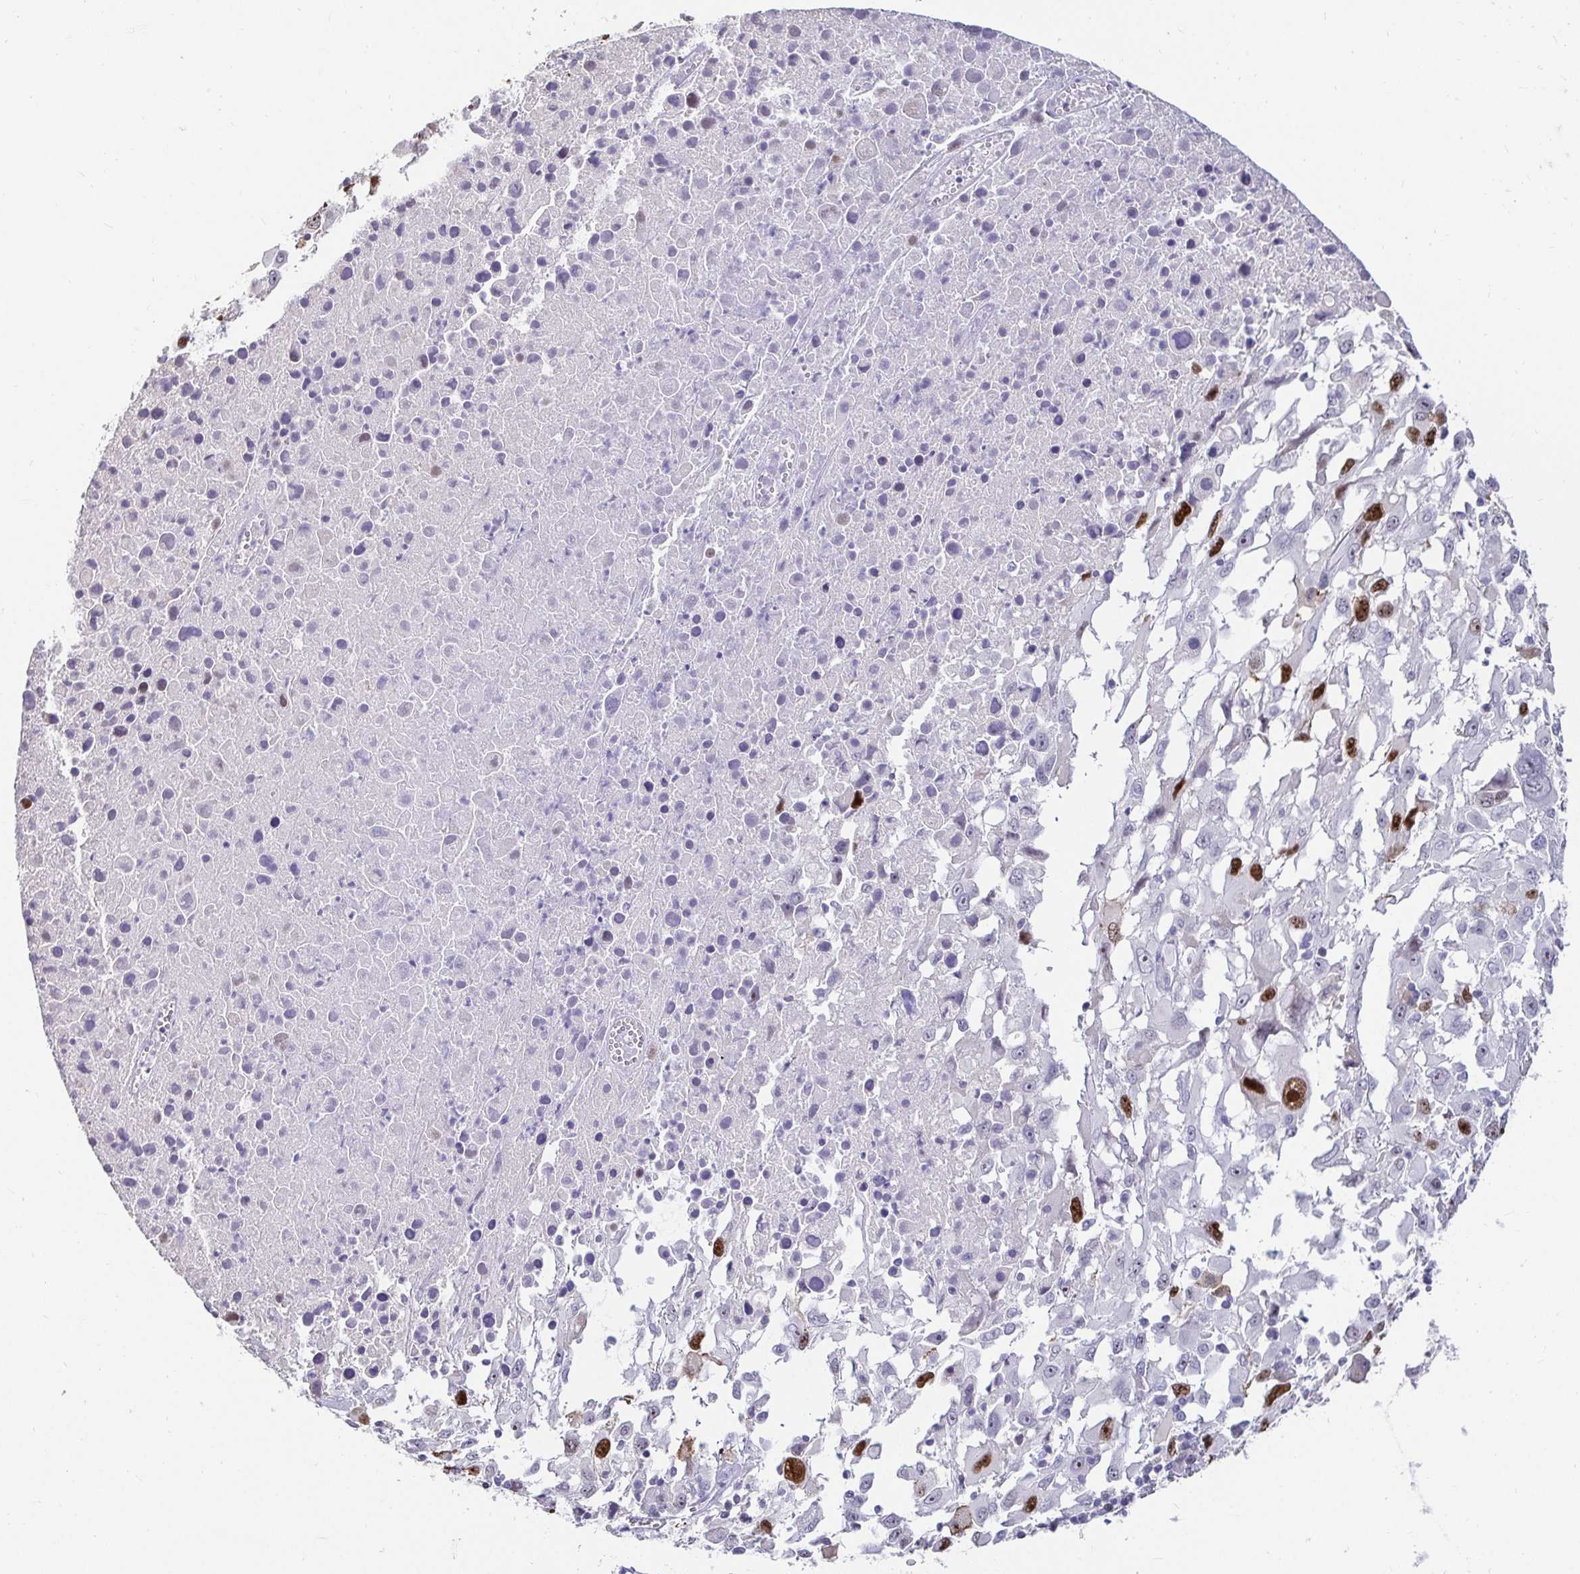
{"staining": {"intensity": "strong", "quantity": "<25%", "location": "nuclear"}, "tissue": "melanoma", "cell_type": "Tumor cells", "image_type": "cancer", "snomed": [{"axis": "morphology", "description": "Malignant melanoma, Metastatic site"}, {"axis": "topography", "description": "Soft tissue"}], "caption": "Brown immunohistochemical staining in malignant melanoma (metastatic site) exhibits strong nuclear expression in about <25% of tumor cells.", "gene": "ANLN", "patient": {"sex": "male", "age": 50}}